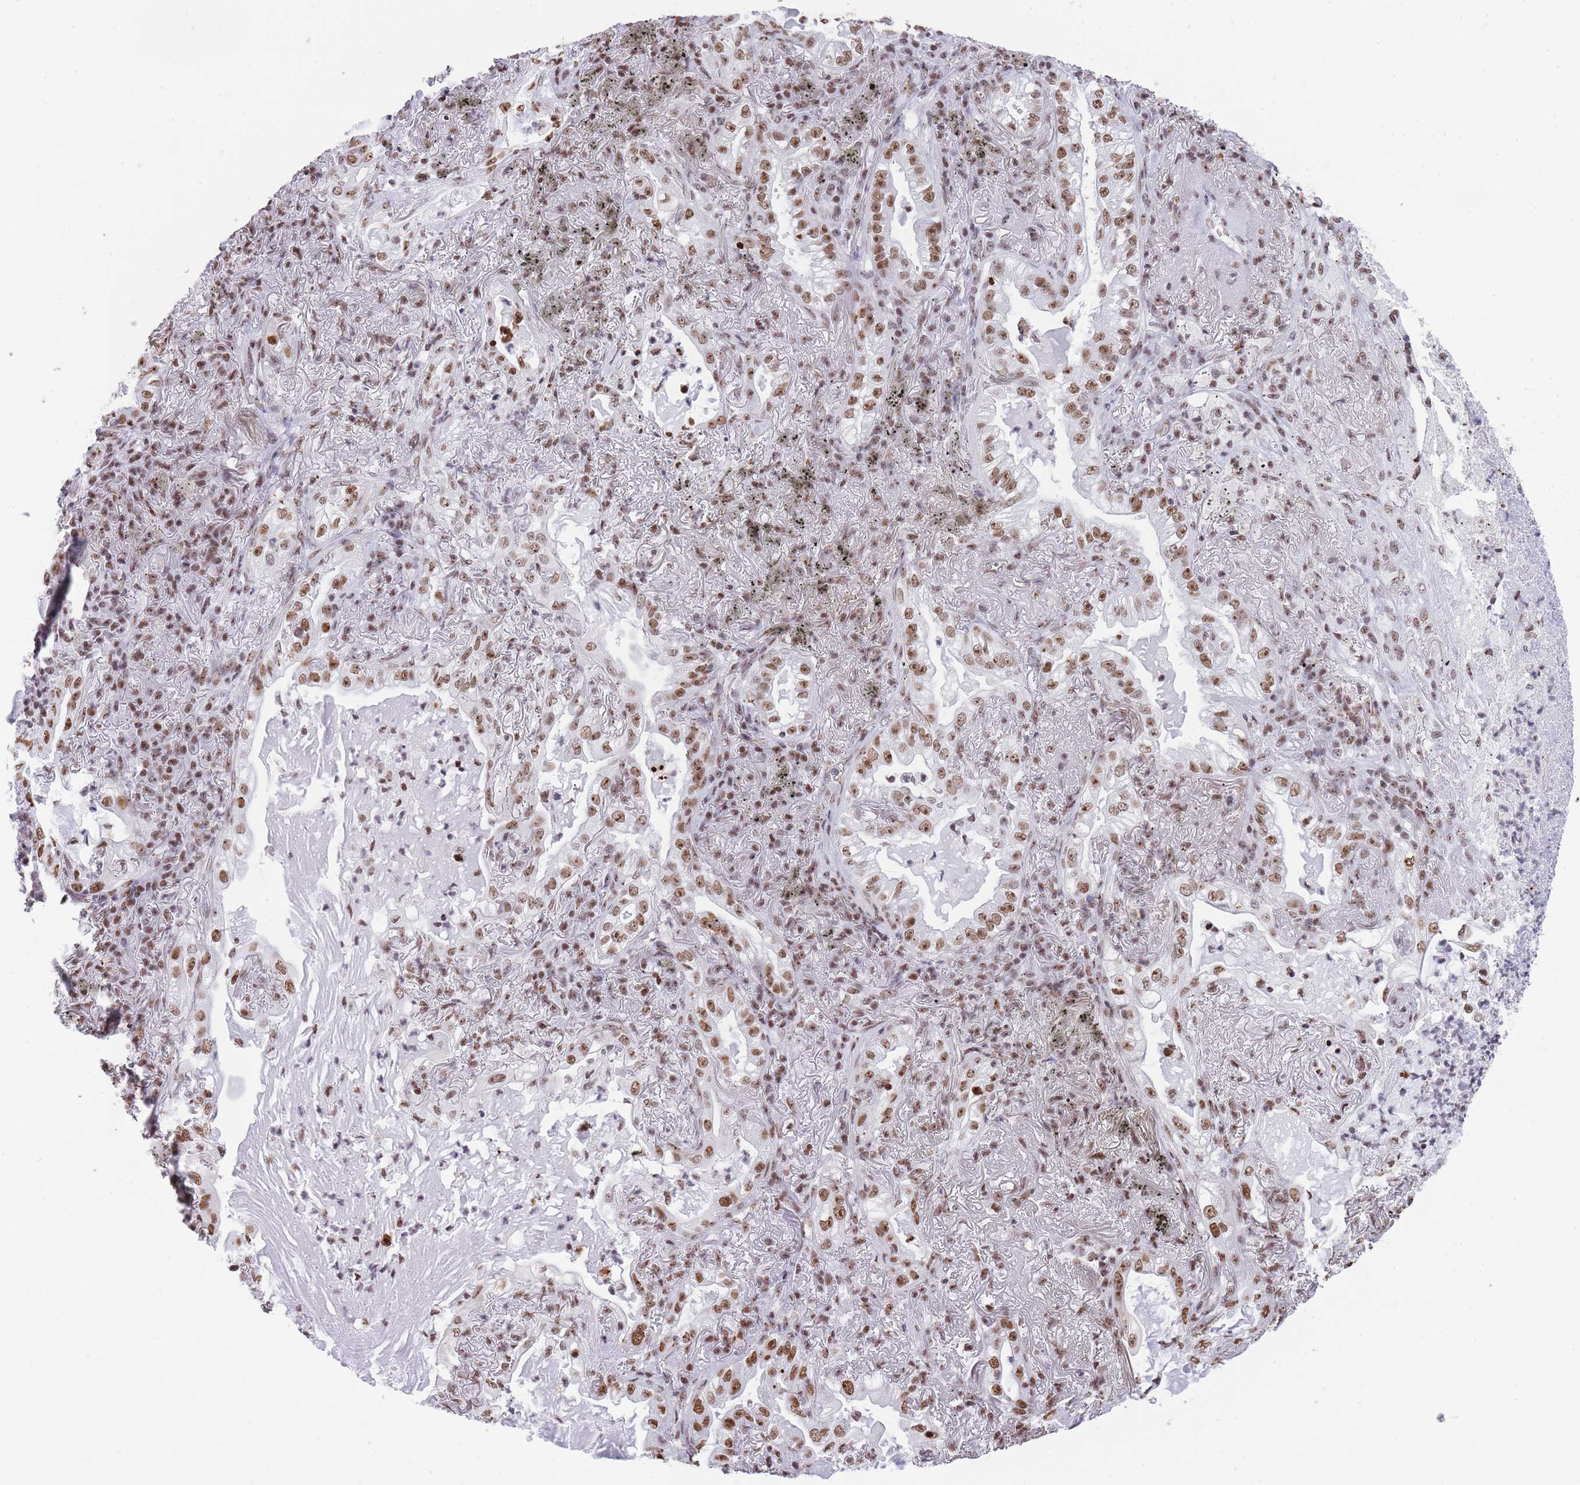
{"staining": {"intensity": "moderate", "quantity": ">75%", "location": "nuclear"}, "tissue": "lung cancer", "cell_type": "Tumor cells", "image_type": "cancer", "snomed": [{"axis": "morphology", "description": "Adenocarcinoma, NOS"}, {"axis": "topography", "description": "Lung"}], "caption": "Human lung adenocarcinoma stained with a protein marker reveals moderate staining in tumor cells.", "gene": "EVC2", "patient": {"sex": "female", "age": 73}}